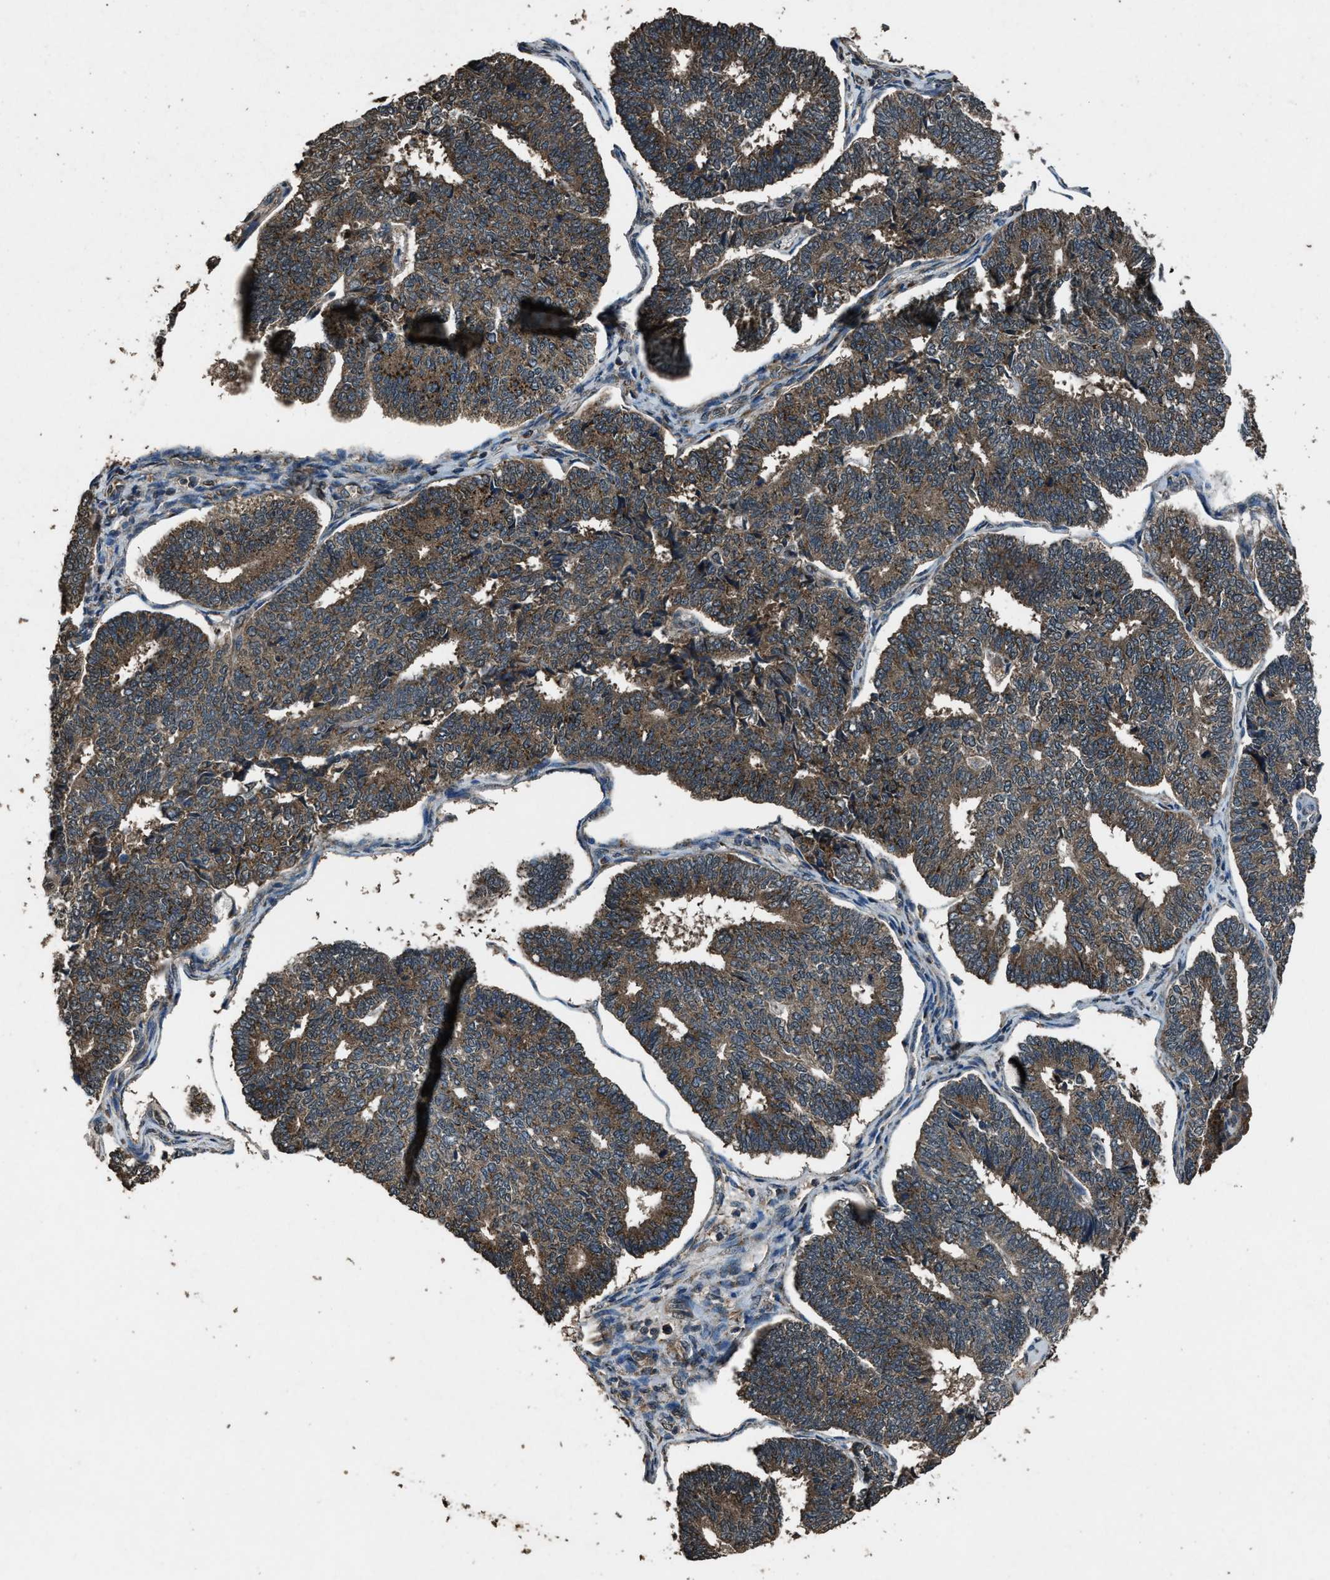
{"staining": {"intensity": "moderate", "quantity": ">75%", "location": "cytoplasmic/membranous"}, "tissue": "endometrial cancer", "cell_type": "Tumor cells", "image_type": "cancer", "snomed": [{"axis": "morphology", "description": "Adenocarcinoma, NOS"}, {"axis": "topography", "description": "Endometrium"}], "caption": "A photomicrograph of human endometrial cancer stained for a protein shows moderate cytoplasmic/membranous brown staining in tumor cells.", "gene": "SLC38A10", "patient": {"sex": "female", "age": 70}}